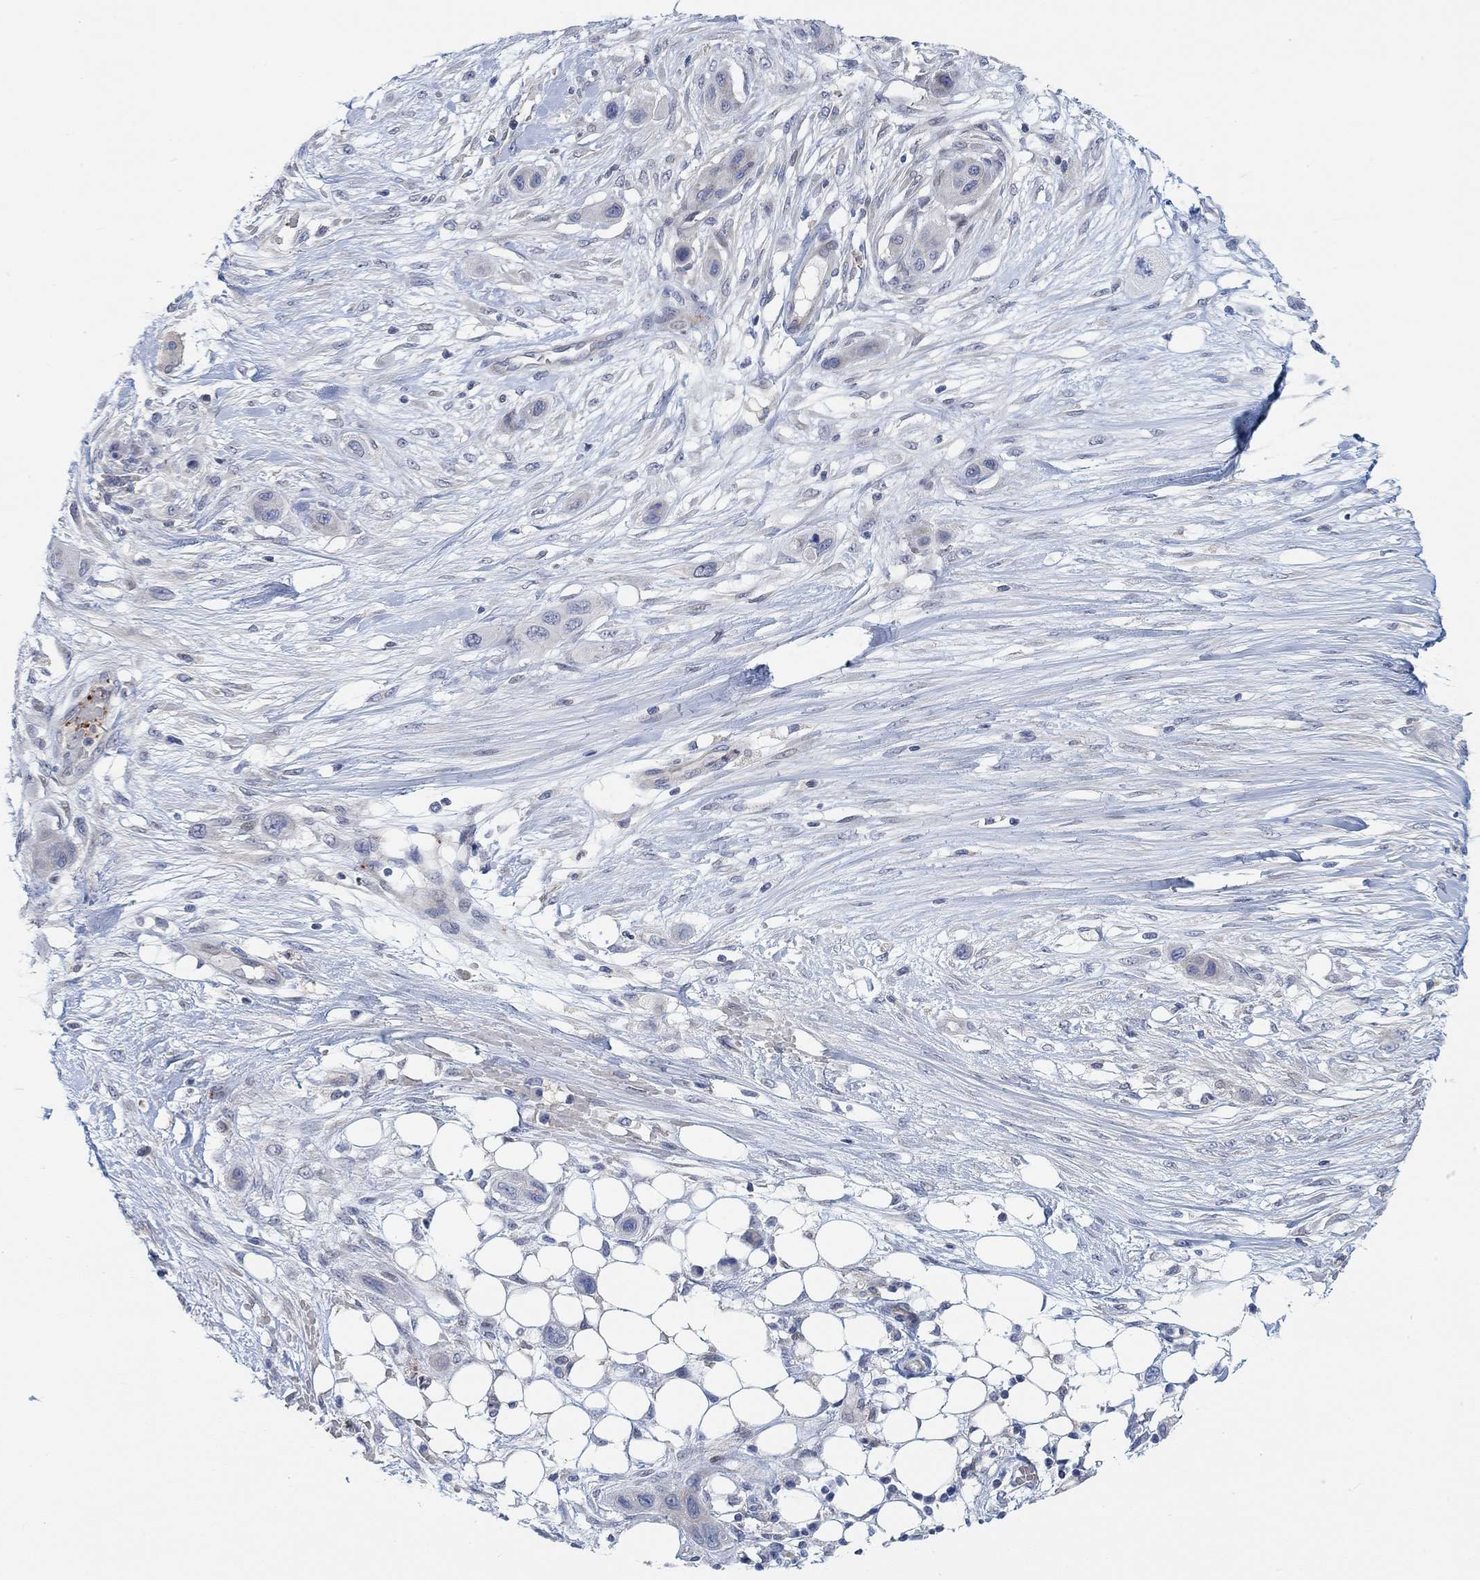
{"staining": {"intensity": "negative", "quantity": "none", "location": "none"}, "tissue": "skin cancer", "cell_type": "Tumor cells", "image_type": "cancer", "snomed": [{"axis": "morphology", "description": "Squamous cell carcinoma, NOS"}, {"axis": "topography", "description": "Skin"}], "caption": "Protein analysis of skin cancer (squamous cell carcinoma) demonstrates no significant staining in tumor cells. (DAB (3,3'-diaminobenzidine) IHC, high magnification).", "gene": "PMFBP1", "patient": {"sex": "male", "age": 79}}